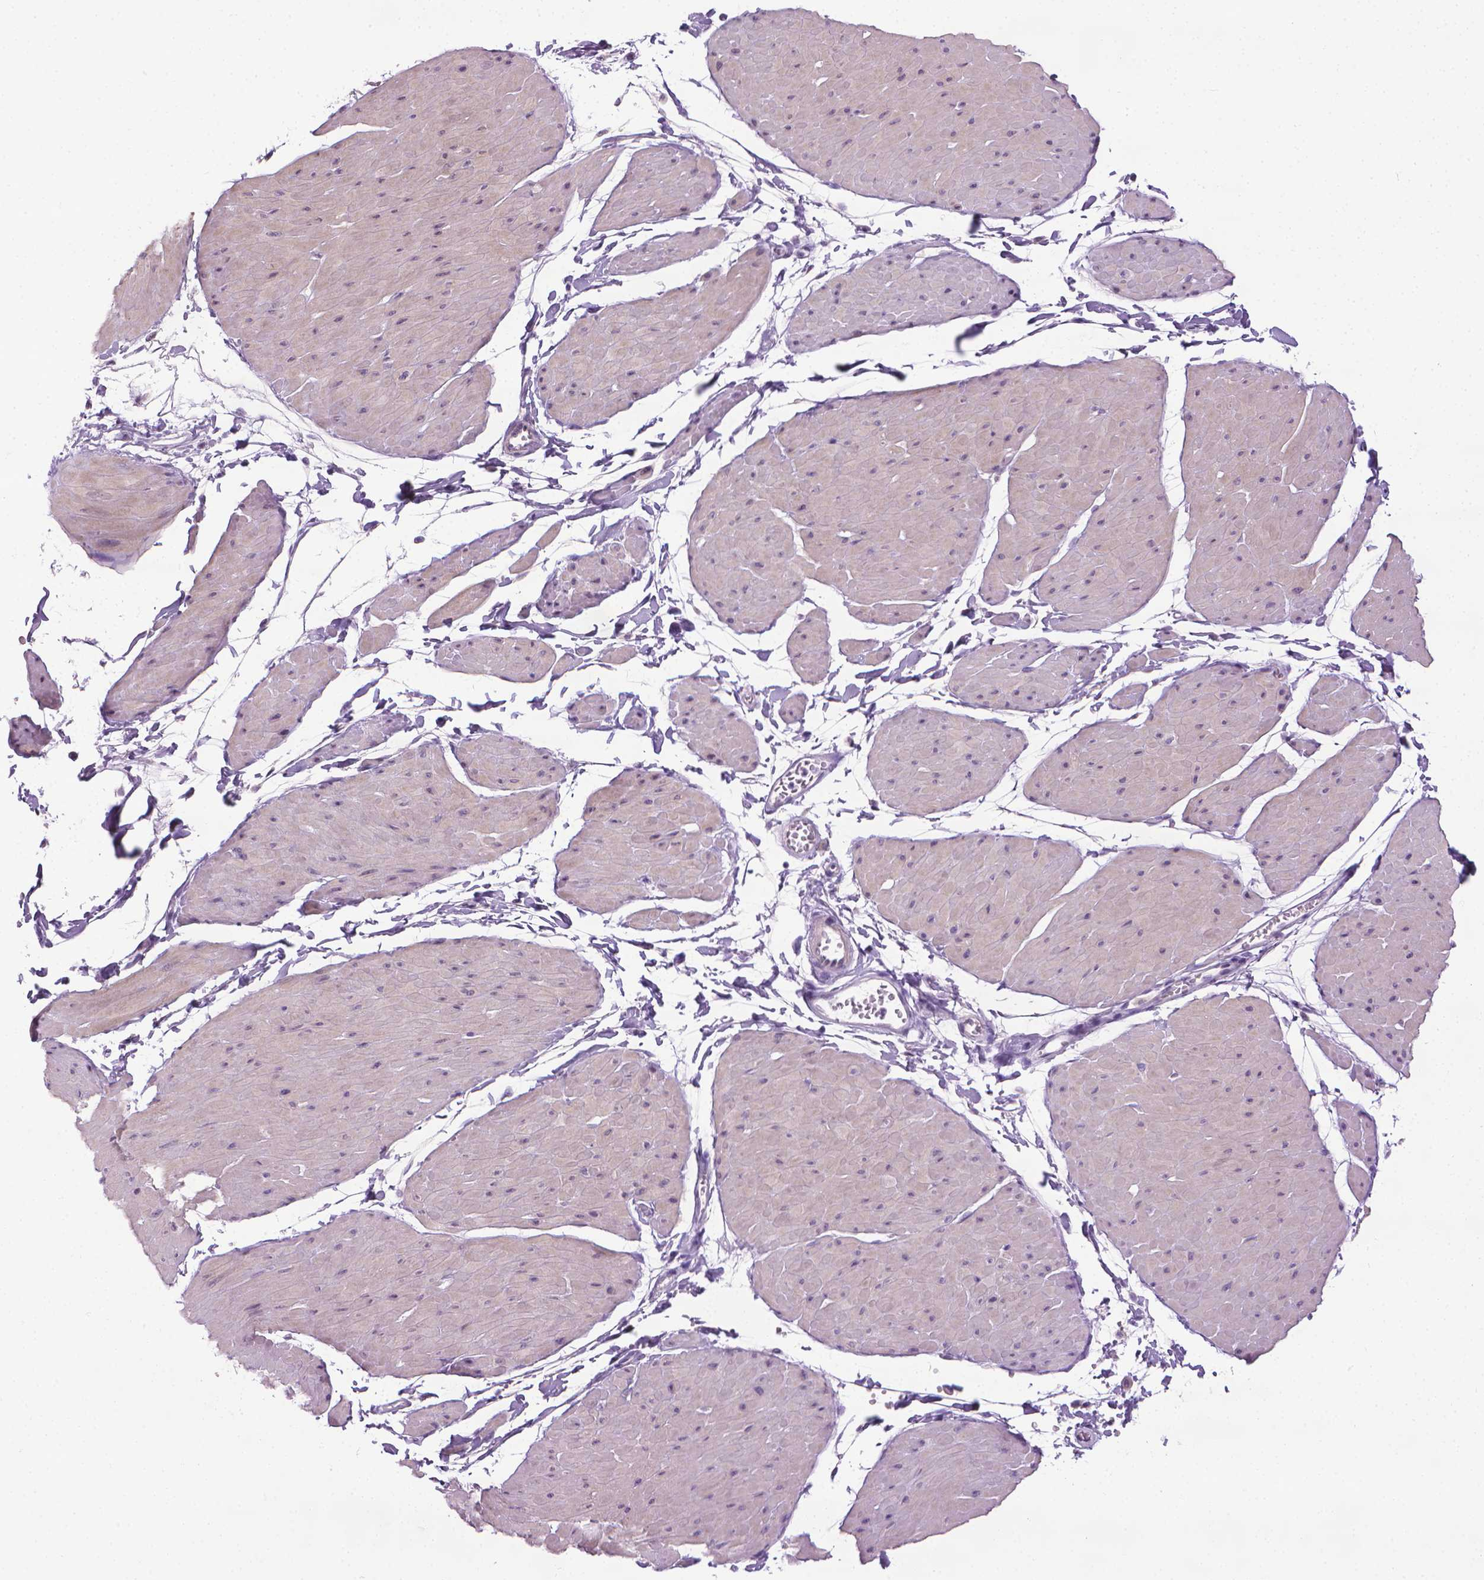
{"staining": {"intensity": "negative", "quantity": "none", "location": "none"}, "tissue": "soft tissue", "cell_type": "Fibroblasts", "image_type": "normal", "snomed": [{"axis": "morphology", "description": "Normal tissue, NOS"}, {"axis": "topography", "description": "Smooth muscle"}, {"axis": "topography", "description": "Peripheral nerve tissue"}], "caption": "Histopathology image shows no significant protein expression in fibroblasts of benign soft tissue.", "gene": "DNAI7", "patient": {"sex": "male", "age": 58}}